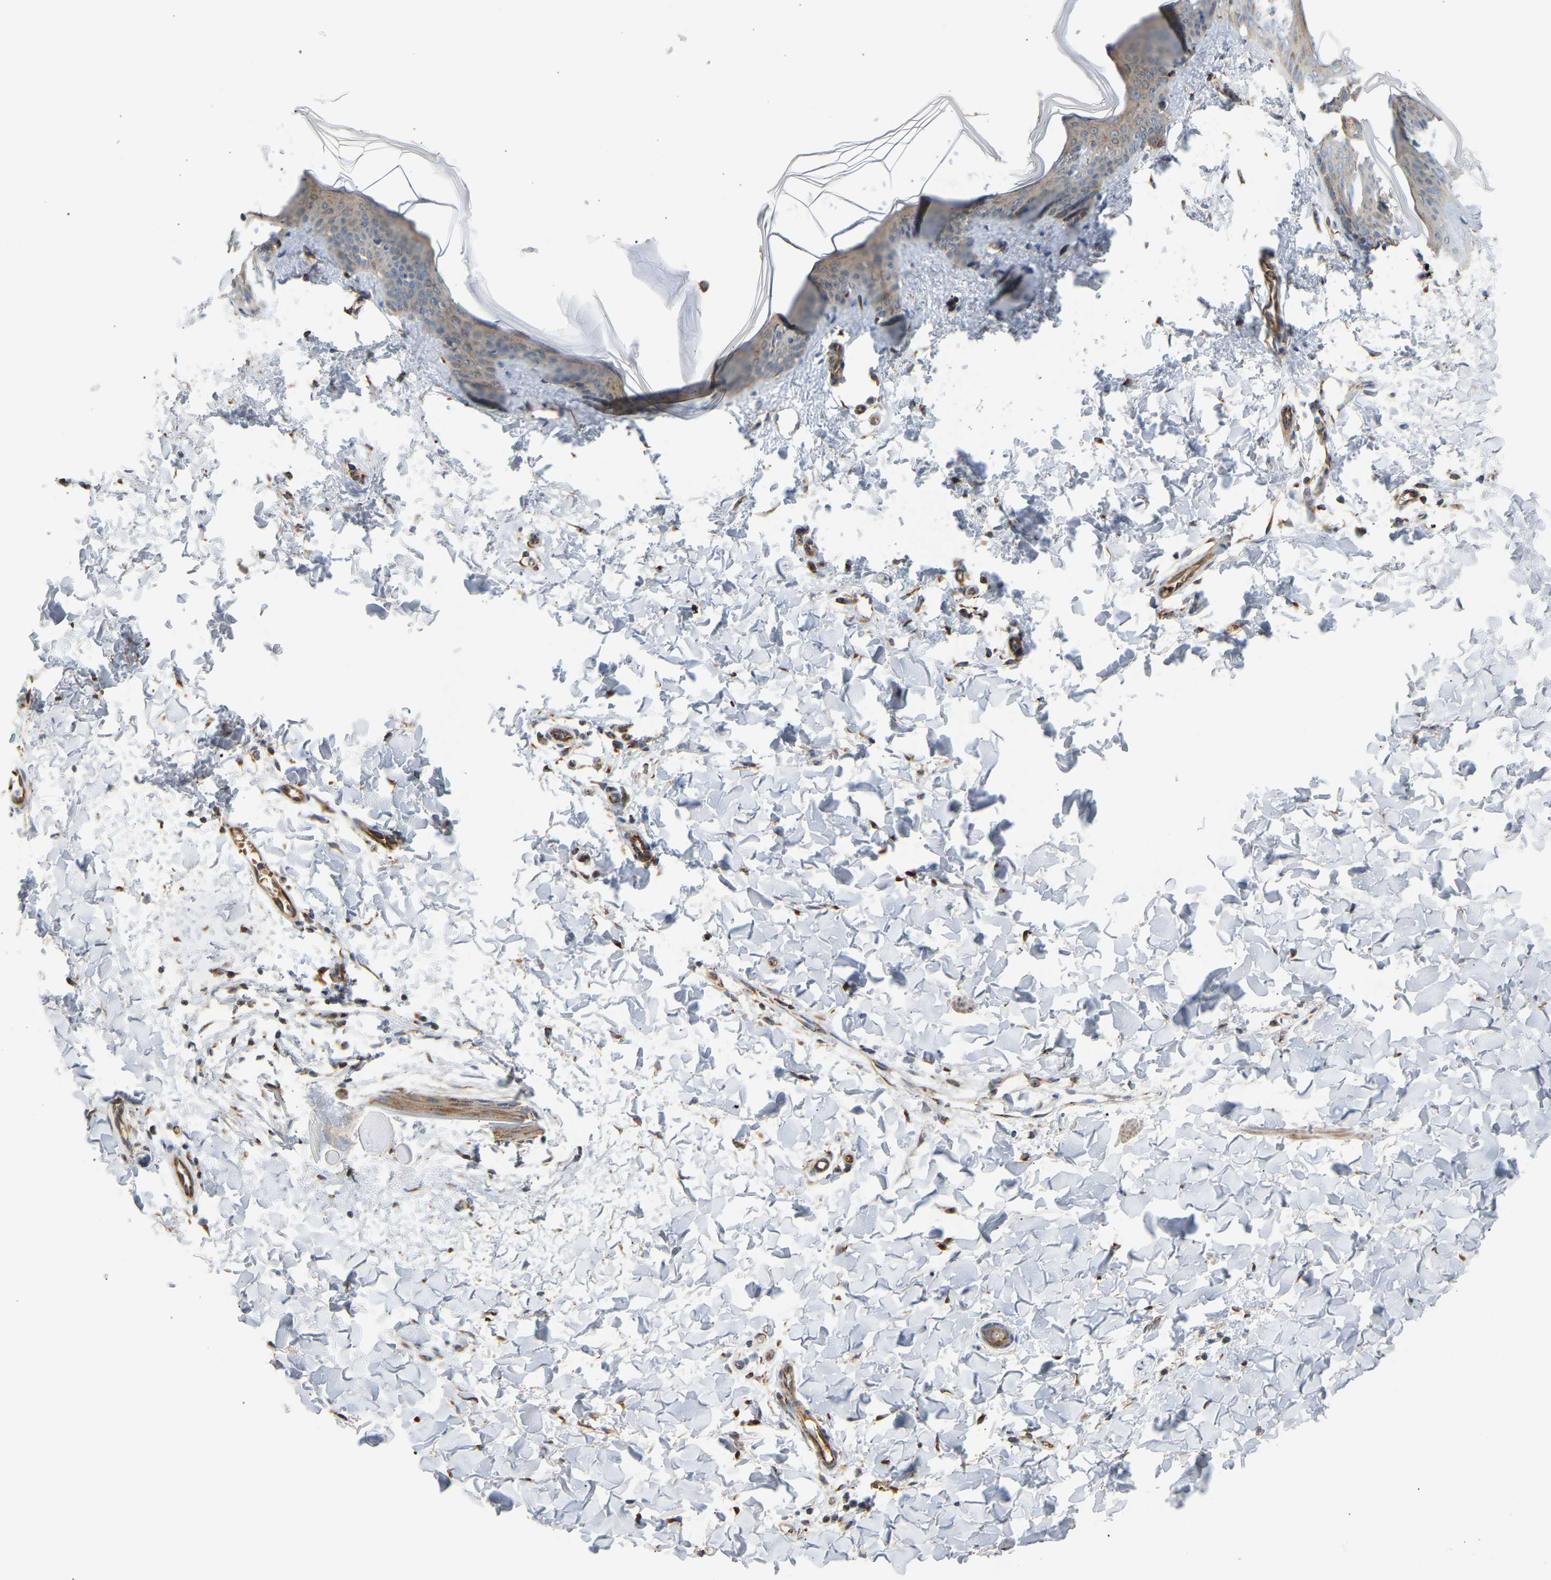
{"staining": {"intensity": "moderate", "quantity": ">75%", "location": "cytoplasmic/membranous"}, "tissue": "skin", "cell_type": "Fibroblasts", "image_type": "normal", "snomed": [{"axis": "morphology", "description": "Normal tissue, NOS"}, {"axis": "topography", "description": "Skin"}], "caption": "Protein staining by immunohistochemistry shows moderate cytoplasmic/membranous expression in approximately >75% of fibroblasts in benign skin. (DAB (3,3'-diaminobenzidine) = brown stain, brightfield microscopy at high magnification).", "gene": "YIPF2", "patient": {"sex": "female", "age": 17}}